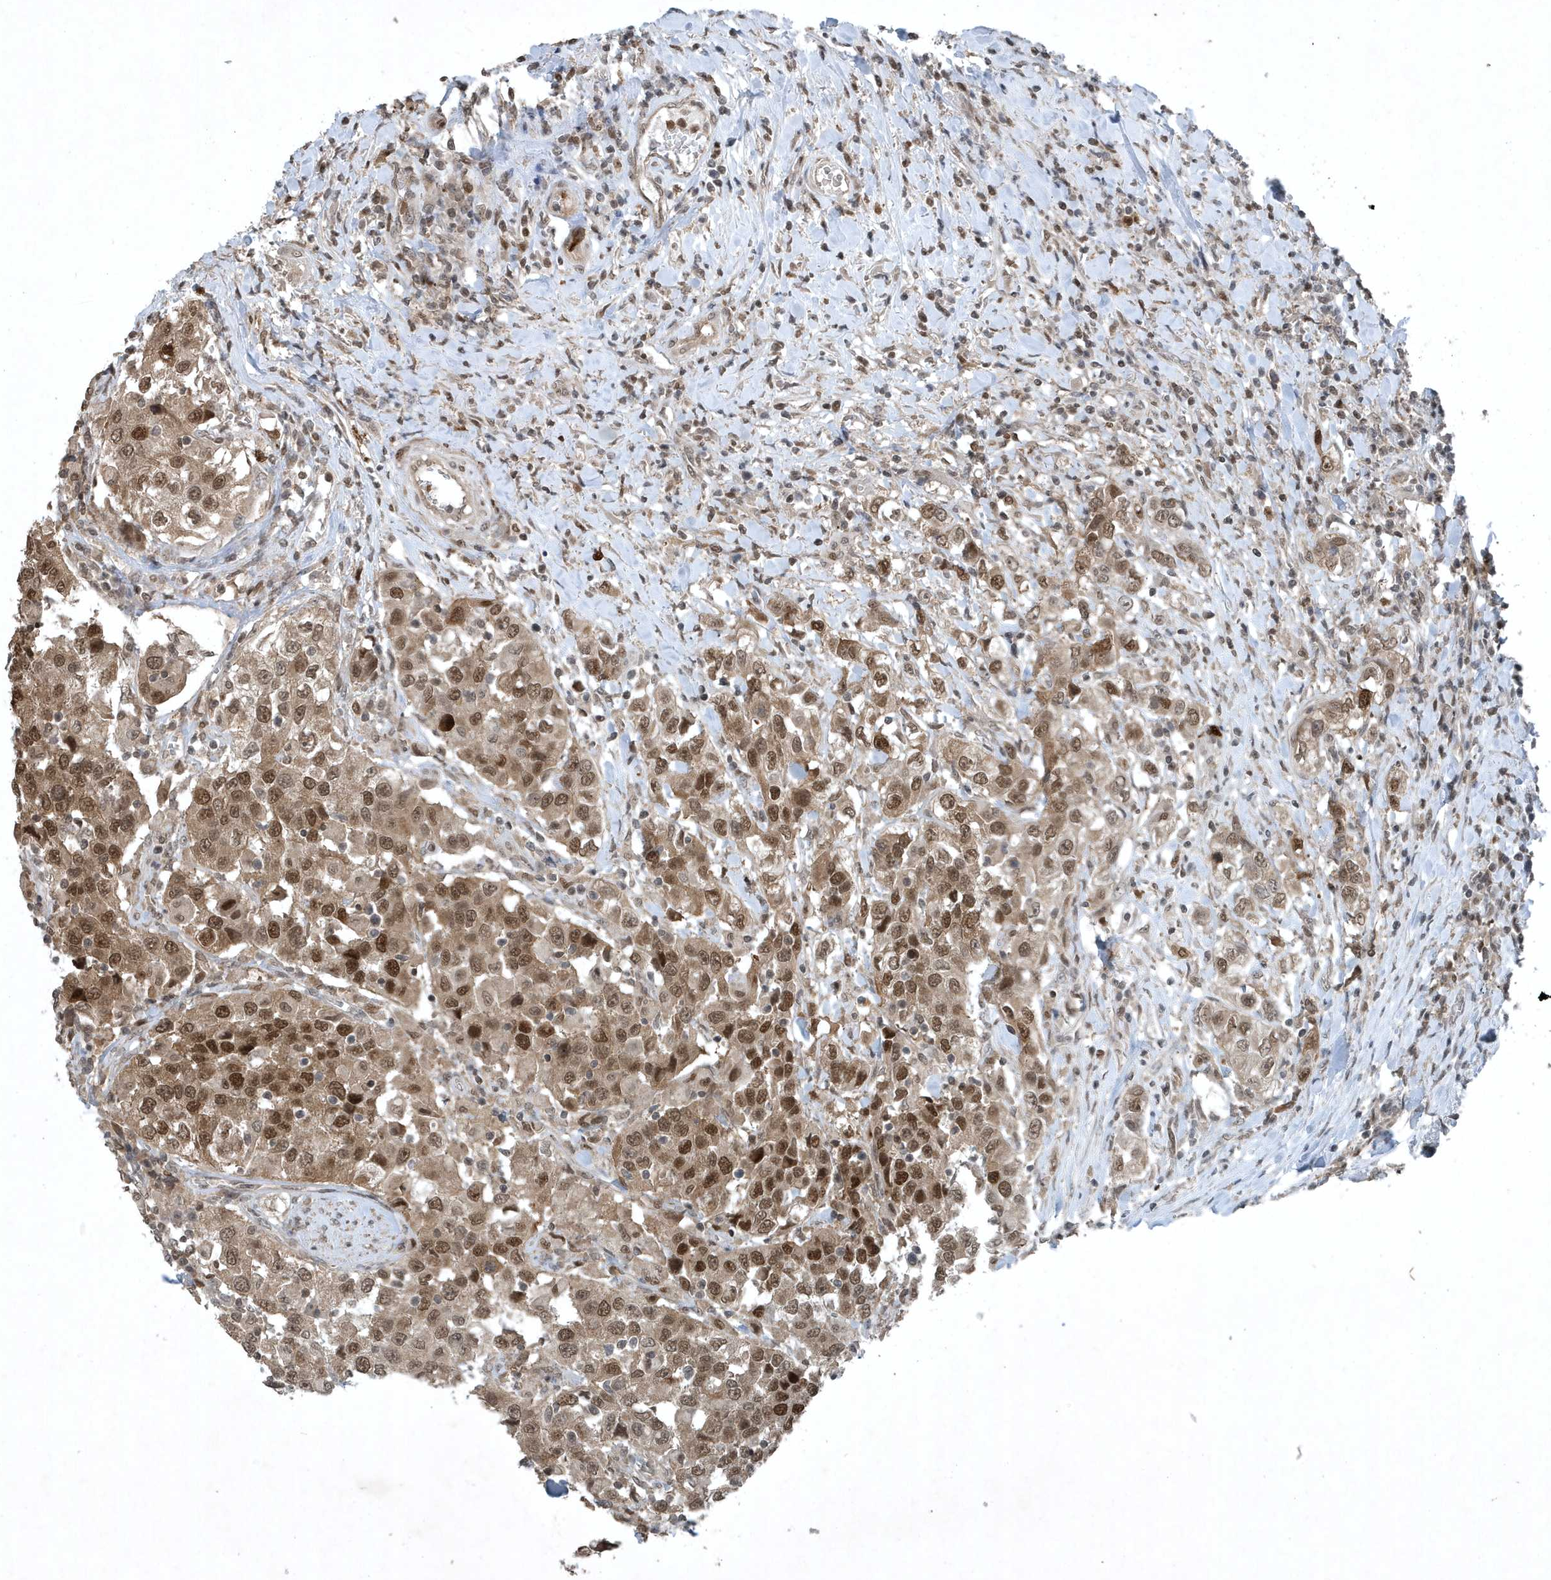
{"staining": {"intensity": "moderate", "quantity": ">75%", "location": "cytoplasmic/membranous,nuclear"}, "tissue": "urothelial cancer", "cell_type": "Tumor cells", "image_type": "cancer", "snomed": [{"axis": "morphology", "description": "Urothelial carcinoma, High grade"}, {"axis": "topography", "description": "Urinary bladder"}], "caption": "Immunohistochemical staining of urothelial cancer demonstrates medium levels of moderate cytoplasmic/membranous and nuclear expression in about >75% of tumor cells.", "gene": "HSPA1A", "patient": {"sex": "female", "age": 80}}